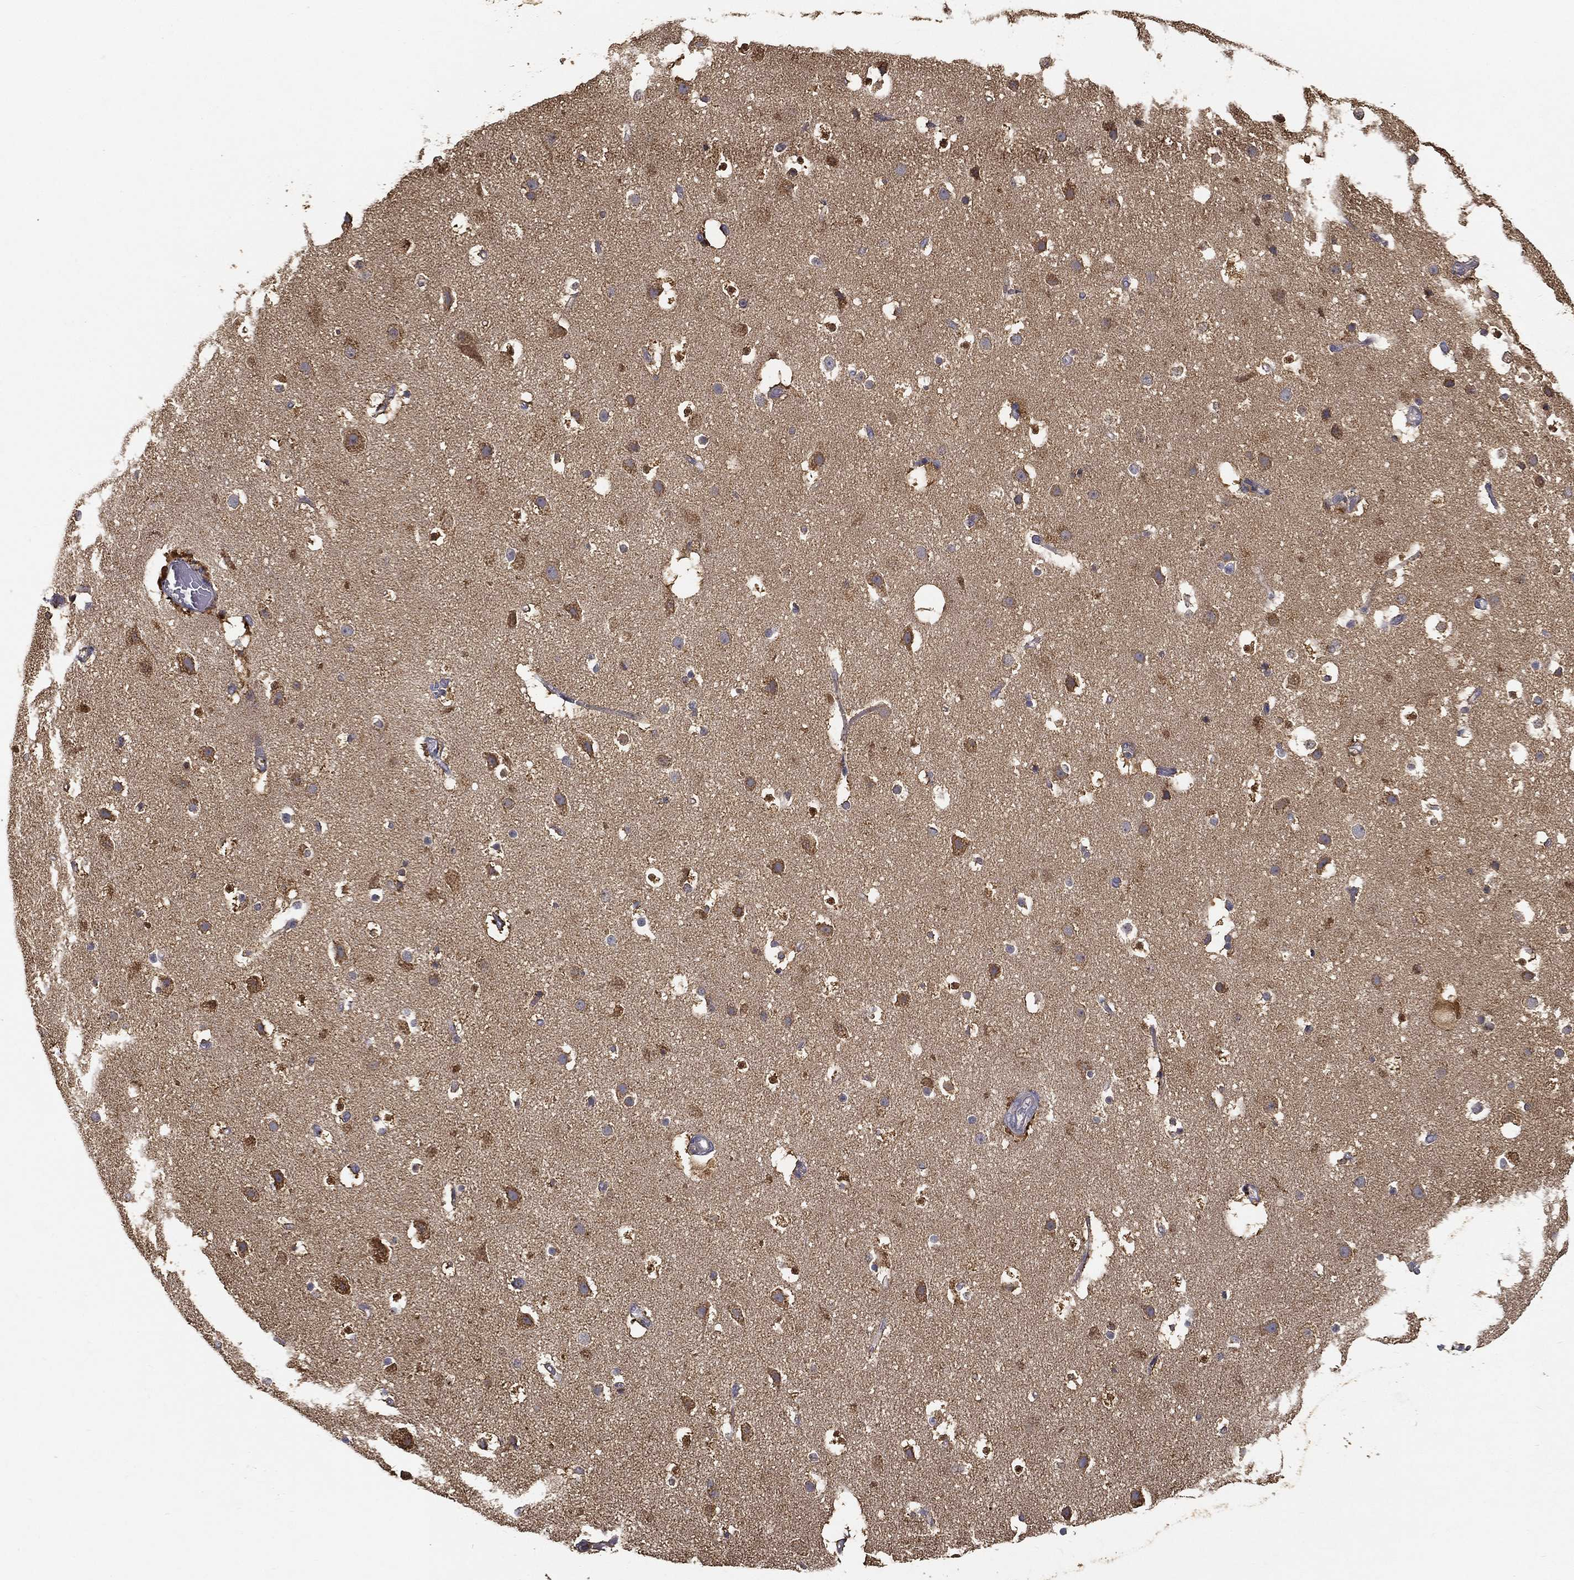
{"staining": {"intensity": "negative", "quantity": "none", "location": "none"}, "tissue": "cerebral cortex", "cell_type": "Endothelial cells", "image_type": "normal", "snomed": [{"axis": "morphology", "description": "Normal tissue, NOS"}, {"axis": "topography", "description": "Cerebral cortex"}], "caption": "High magnification brightfield microscopy of benign cerebral cortex stained with DAB (3,3'-diaminobenzidine) (brown) and counterstained with hematoxylin (blue): endothelial cells show no significant positivity. Brightfield microscopy of immunohistochemistry stained with DAB (brown) and hematoxylin (blue), captured at high magnification.", "gene": "MT", "patient": {"sex": "female", "age": 52}}